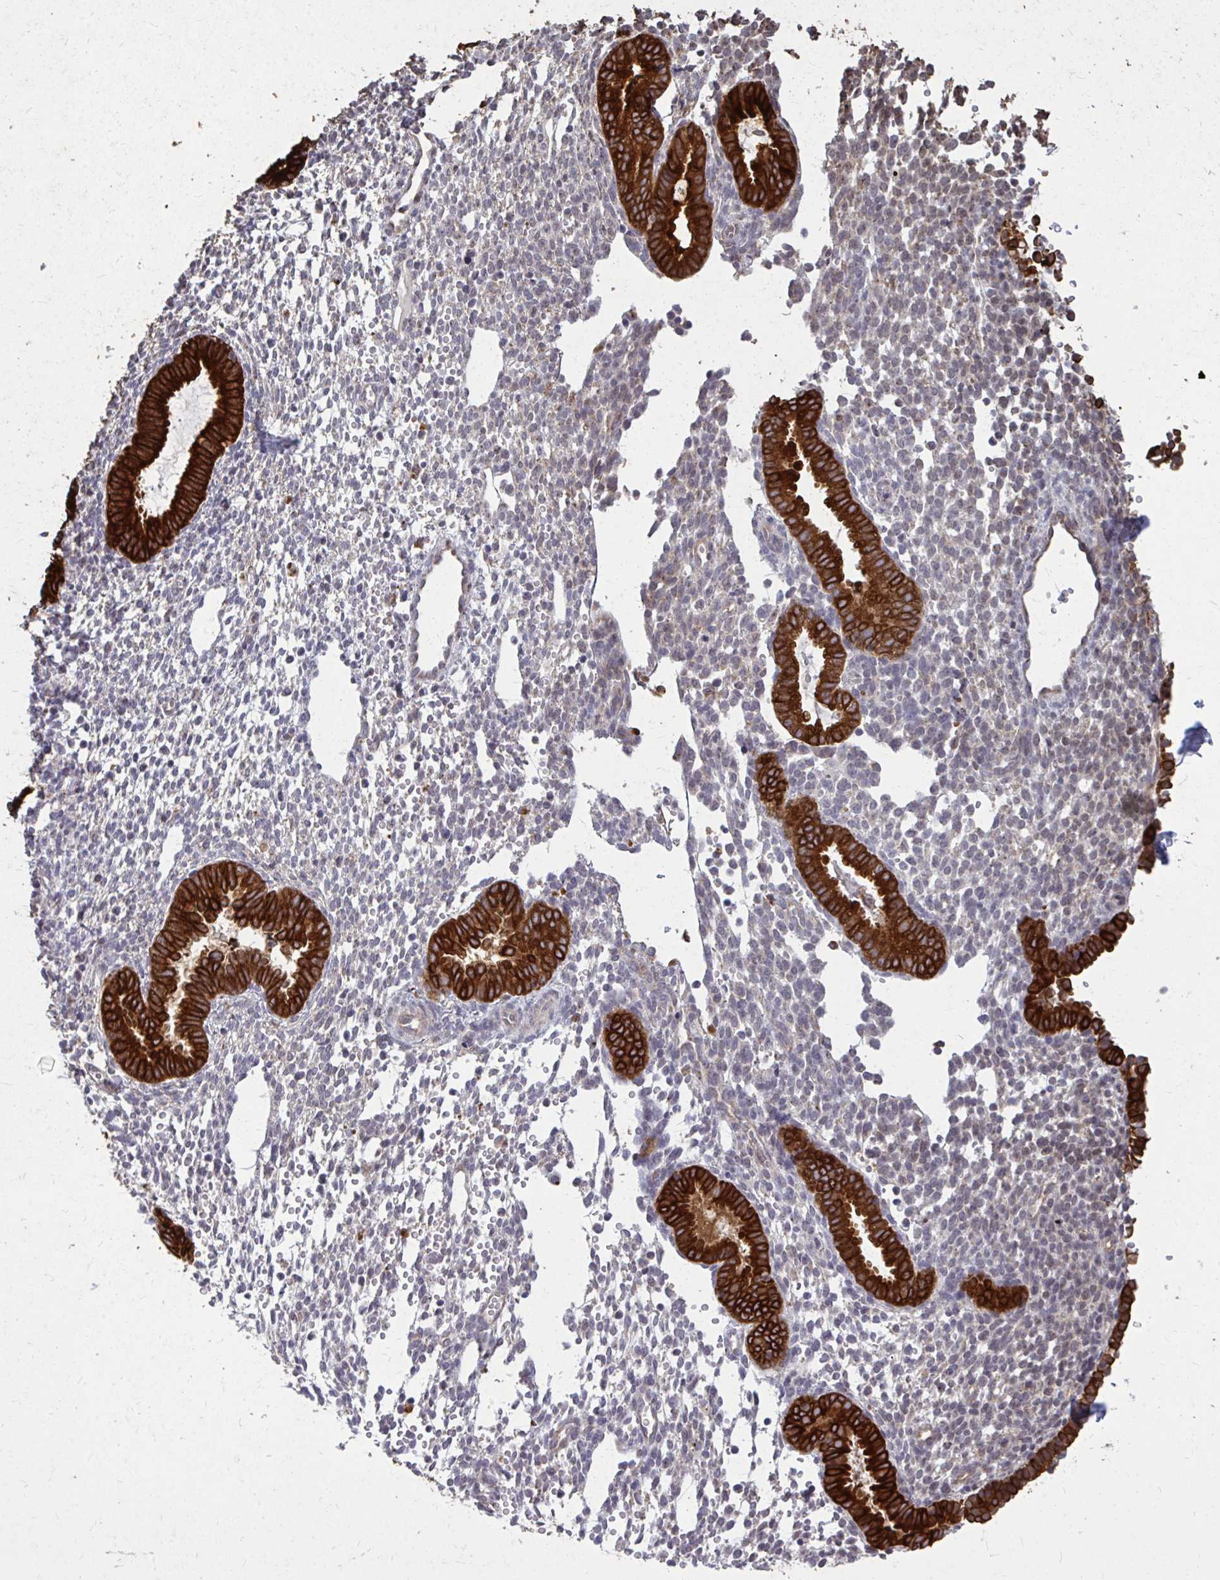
{"staining": {"intensity": "negative", "quantity": "none", "location": "none"}, "tissue": "endometrium", "cell_type": "Cells in endometrial stroma", "image_type": "normal", "snomed": [{"axis": "morphology", "description": "Normal tissue, NOS"}, {"axis": "topography", "description": "Endometrium"}], "caption": "The micrograph exhibits no significant staining in cells in endometrial stroma of endometrium.", "gene": "ACSL5", "patient": {"sex": "female", "age": 36}}